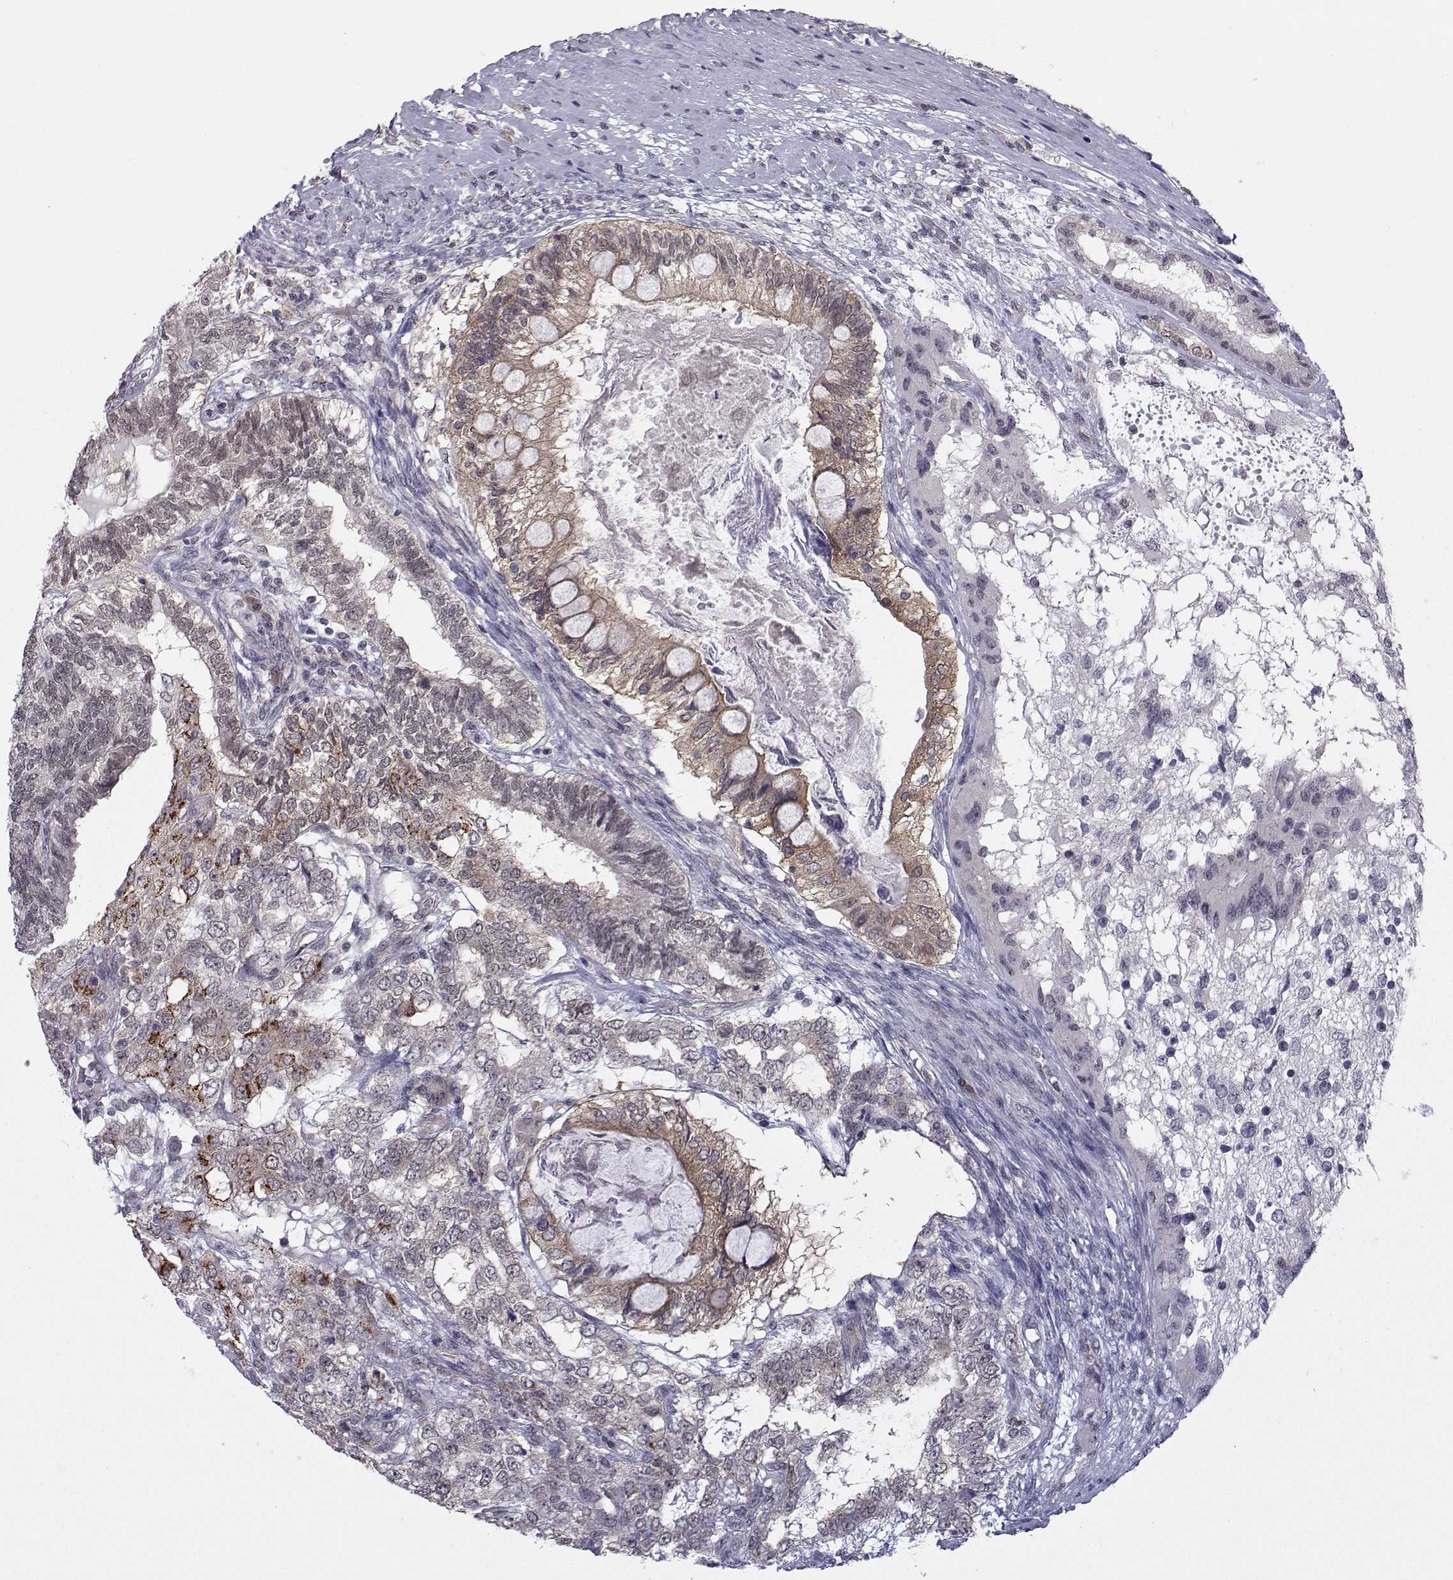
{"staining": {"intensity": "moderate", "quantity": "25%-75%", "location": "cytoplasmic/membranous"}, "tissue": "testis cancer", "cell_type": "Tumor cells", "image_type": "cancer", "snomed": [{"axis": "morphology", "description": "Seminoma, NOS"}, {"axis": "morphology", "description": "Carcinoma, Embryonal, NOS"}, {"axis": "topography", "description": "Testis"}], "caption": "This image displays IHC staining of seminoma (testis), with medium moderate cytoplasmic/membranous positivity in about 25%-75% of tumor cells.", "gene": "KIF13B", "patient": {"sex": "male", "age": 41}}